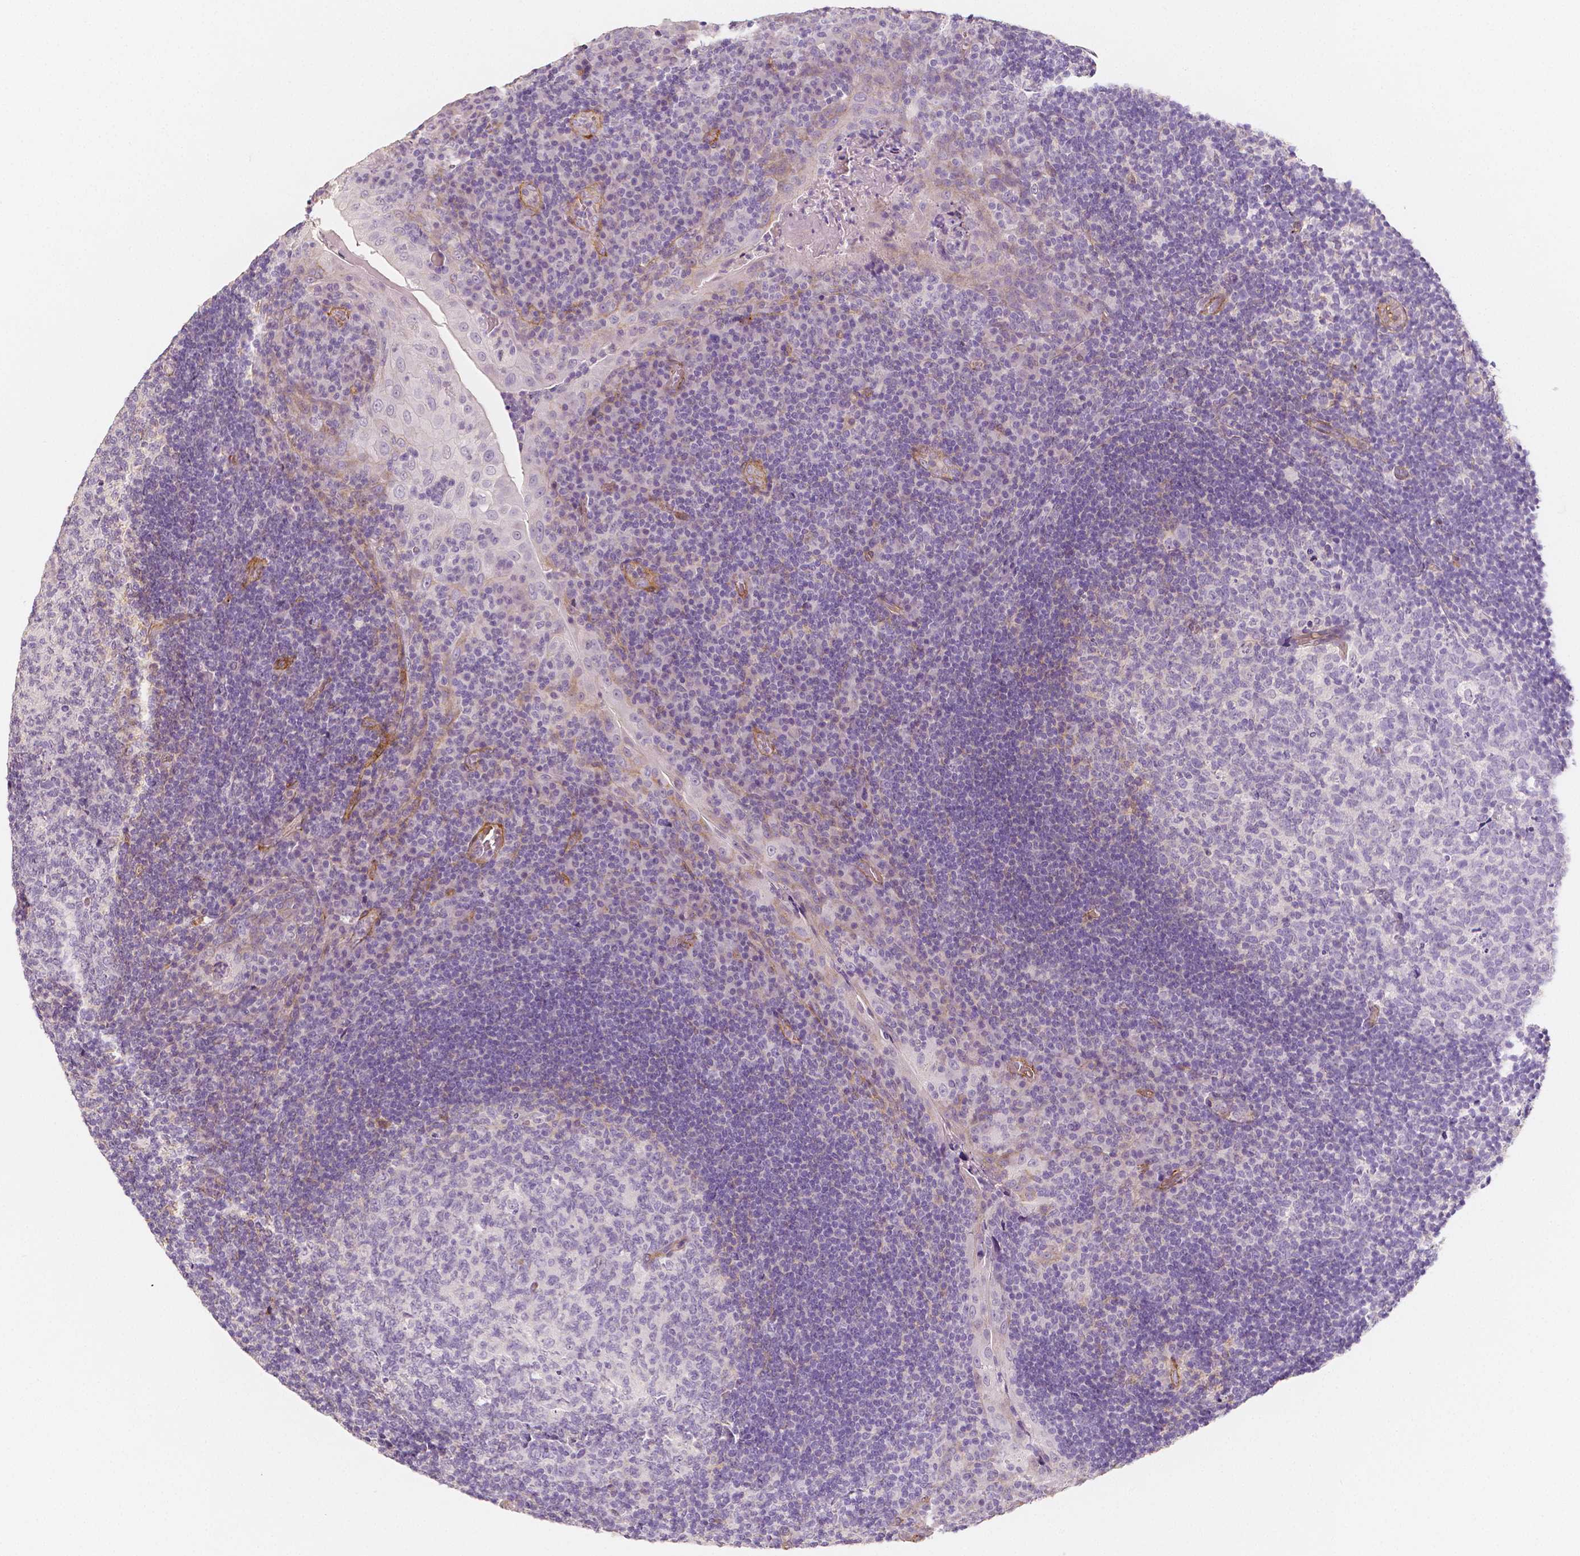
{"staining": {"intensity": "negative", "quantity": "none", "location": "none"}, "tissue": "tonsil", "cell_type": "Germinal center cells", "image_type": "normal", "snomed": [{"axis": "morphology", "description": "Normal tissue, NOS"}, {"axis": "topography", "description": "Tonsil"}], "caption": "The immunohistochemistry micrograph has no significant expression in germinal center cells of tonsil.", "gene": "THY1", "patient": {"sex": "male", "age": 17}}